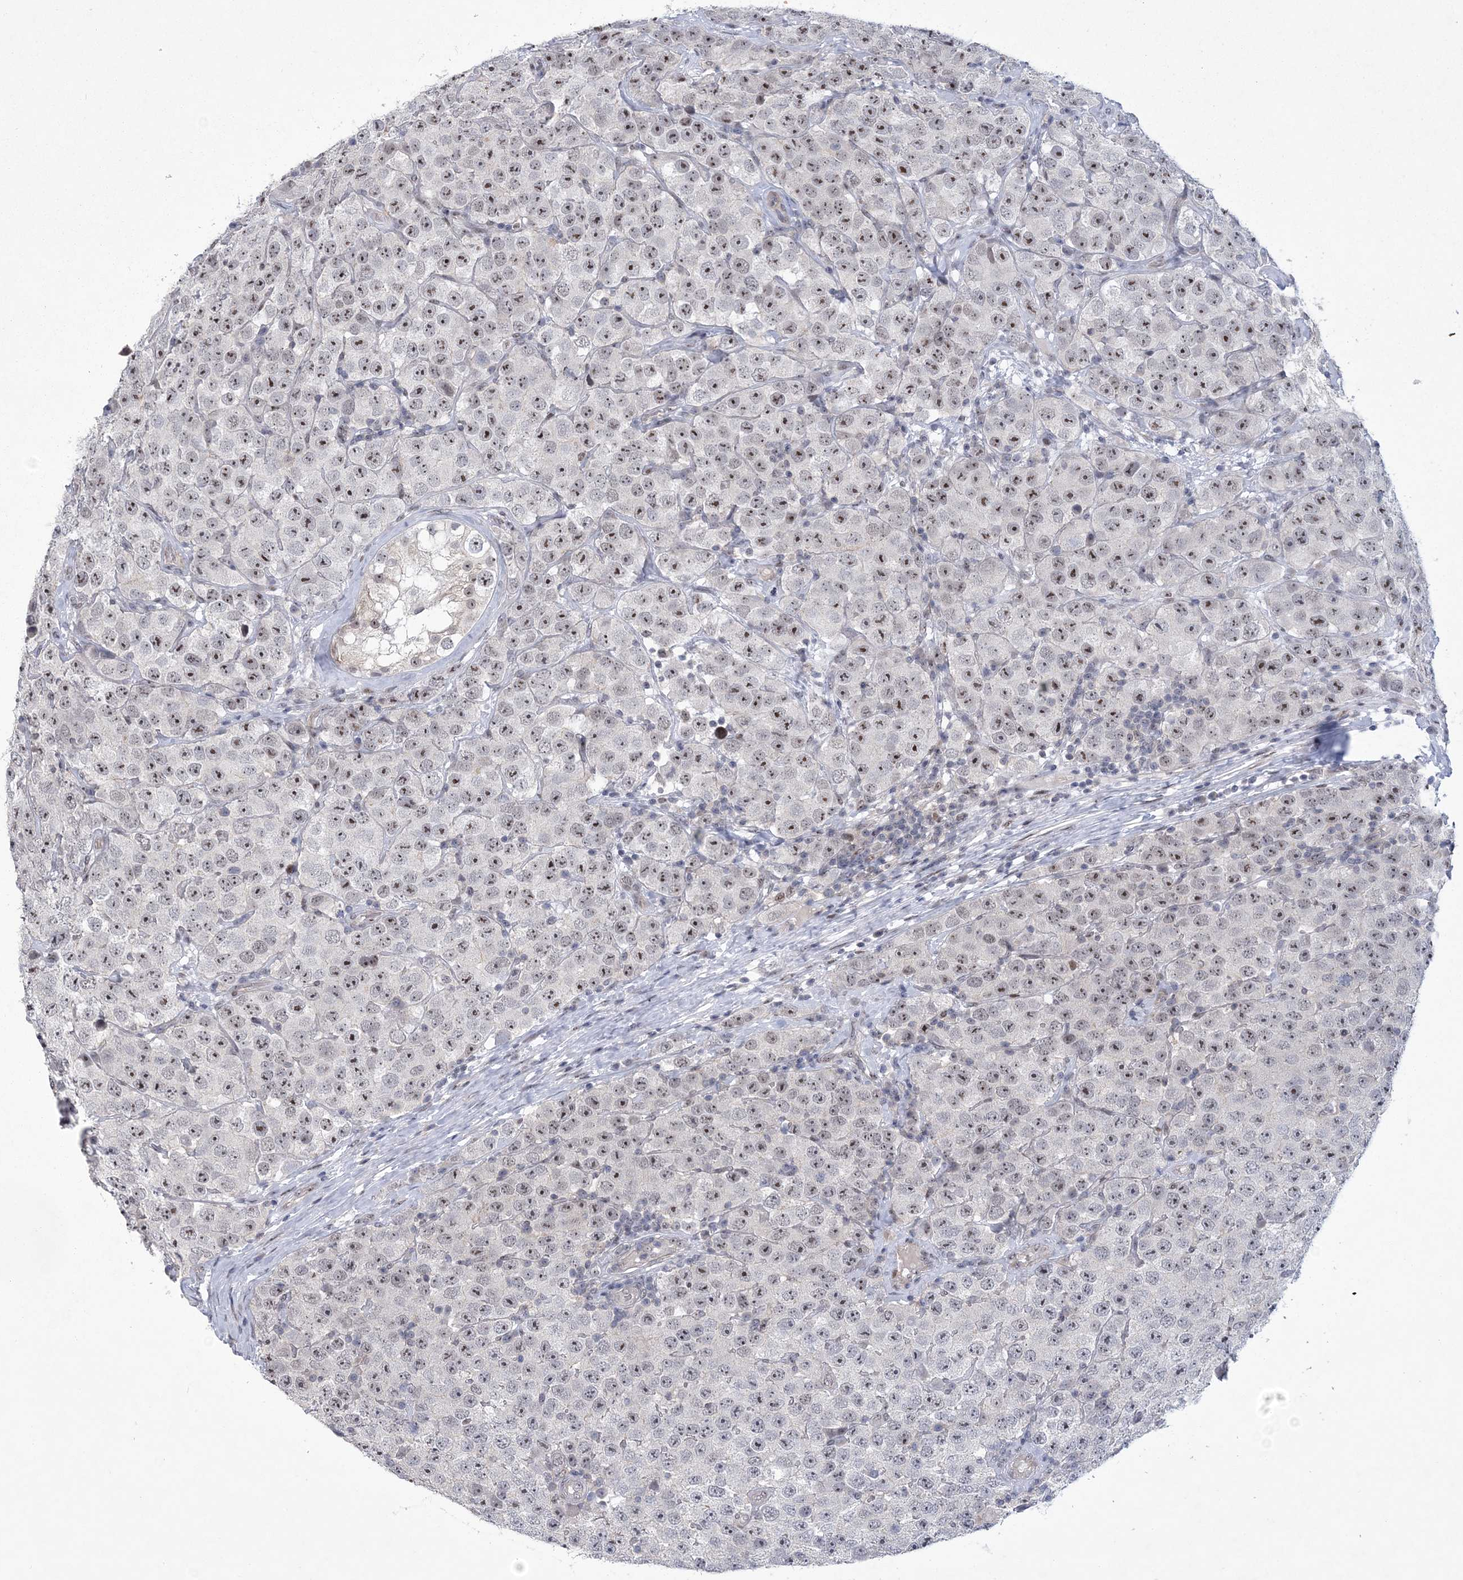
{"staining": {"intensity": "moderate", "quantity": "25%-75%", "location": "nuclear"}, "tissue": "testis cancer", "cell_type": "Tumor cells", "image_type": "cancer", "snomed": [{"axis": "morphology", "description": "Seminoma, NOS"}, {"axis": "topography", "description": "Testis"}], "caption": "Protein expression analysis of human seminoma (testis) reveals moderate nuclear staining in about 25%-75% of tumor cells. The staining was performed using DAB, with brown indicating positive protein expression. Nuclei are stained blue with hematoxylin.", "gene": "HOMEZ", "patient": {"sex": "male", "age": 28}}